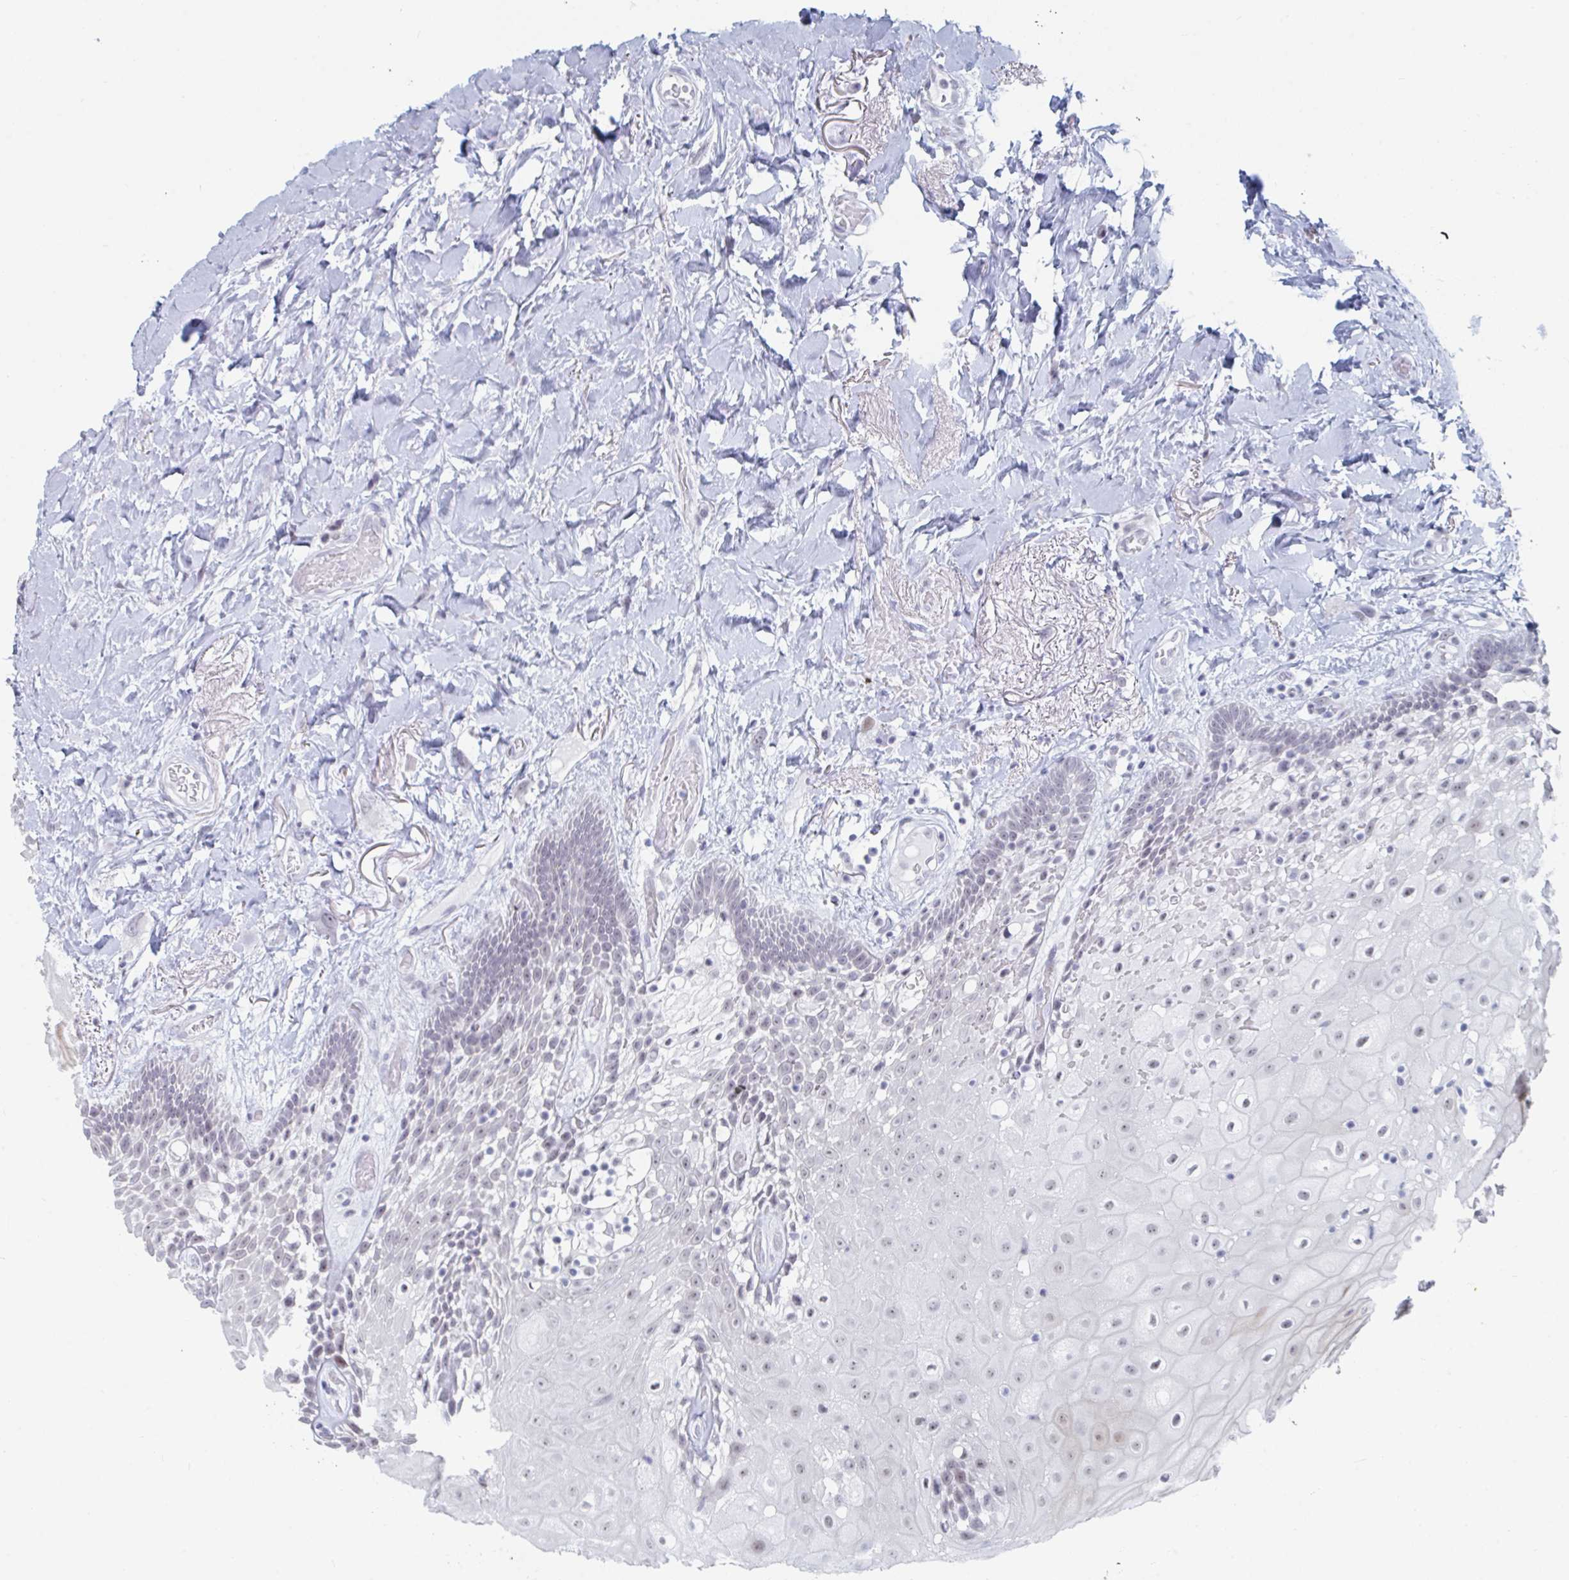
{"staining": {"intensity": "weak", "quantity": "25%-75%", "location": "nuclear"}, "tissue": "oral mucosa", "cell_type": "Squamous epithelial cells", "image_type": "normal", "snomed": [{"axis": "morphology", "description": "Normal tissue, NOS"}, {"axis": "morphology", "description": "Squamous cell carcinoma, NOS"}, {"axis": "topography", "description": "Oral tissue"}, {"axis": "topography", "description": "Head-Neck"}], "caption": "An IHC micrograph of unremarkable tissue is shown. Protein staining in brown labels weak nuclear positivity in oral mucosa within squamous epithelial cells. Nuclei are stained in blue.", "gene": "NR1H2", "patient": {"sex": "male", "age": 64}}